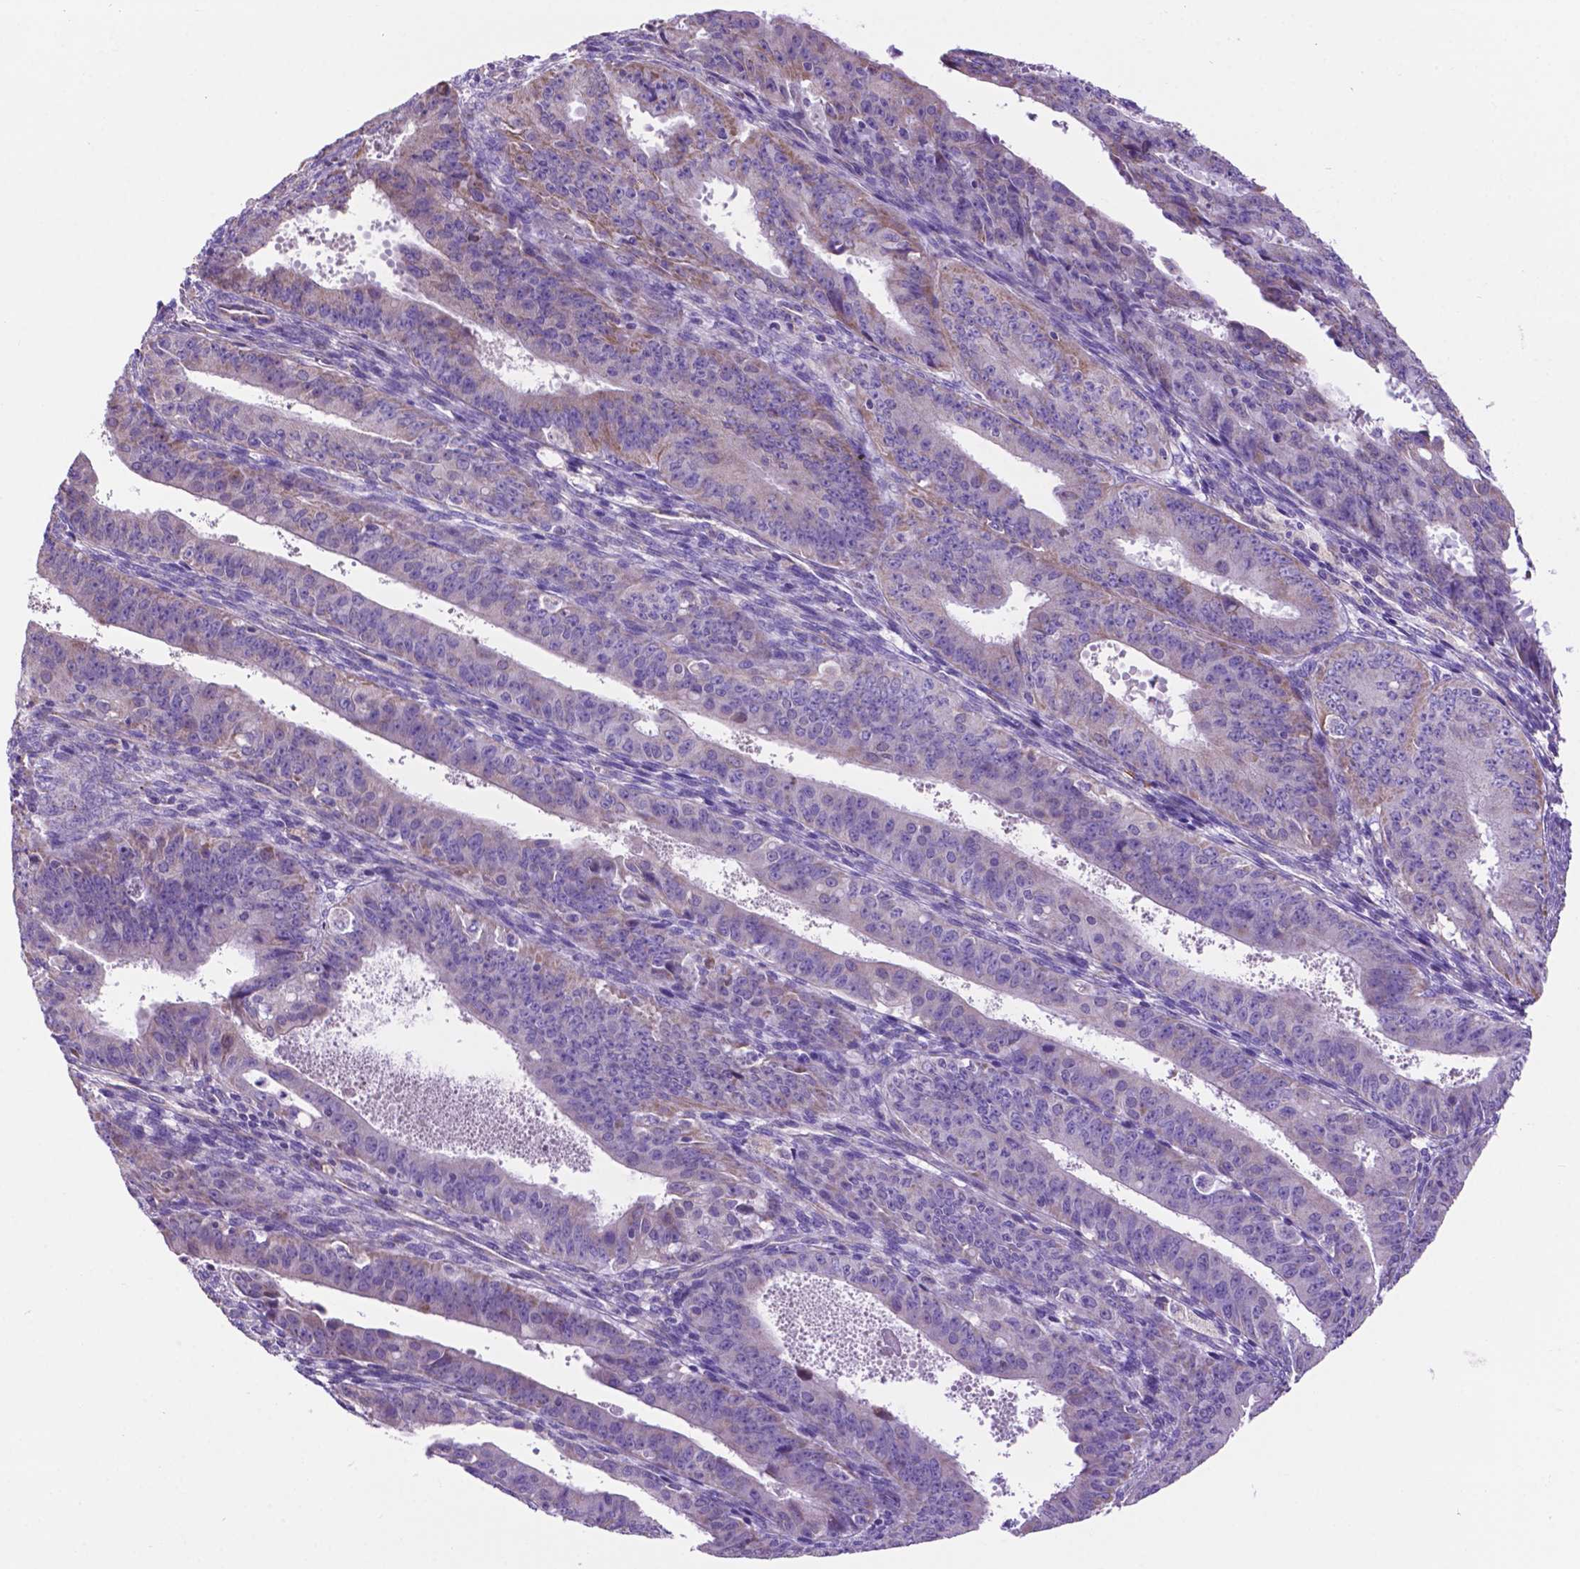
{"staining": {"intensity": "weak", "quantity": "<25%", "location": "cytoplasmic/membranous"}, "tissue": "ovarian cancer", "cell_type": "Tumor cells", "image_type": "cancer", "snomed": [{"axis": "morphology", "description": "Carcinoma, endometroid"}, {"axis": "topography", "description": "Ovary"}], "caption": "DAB (3,3'-diaminobenzidine) immunohistochemical staining of endometroid carcinoma (ovarian) demonstrates no significant positivity in tumor cells.", "gene": "TMEM121B", "patient": {"sex": "female", "age": 42}}